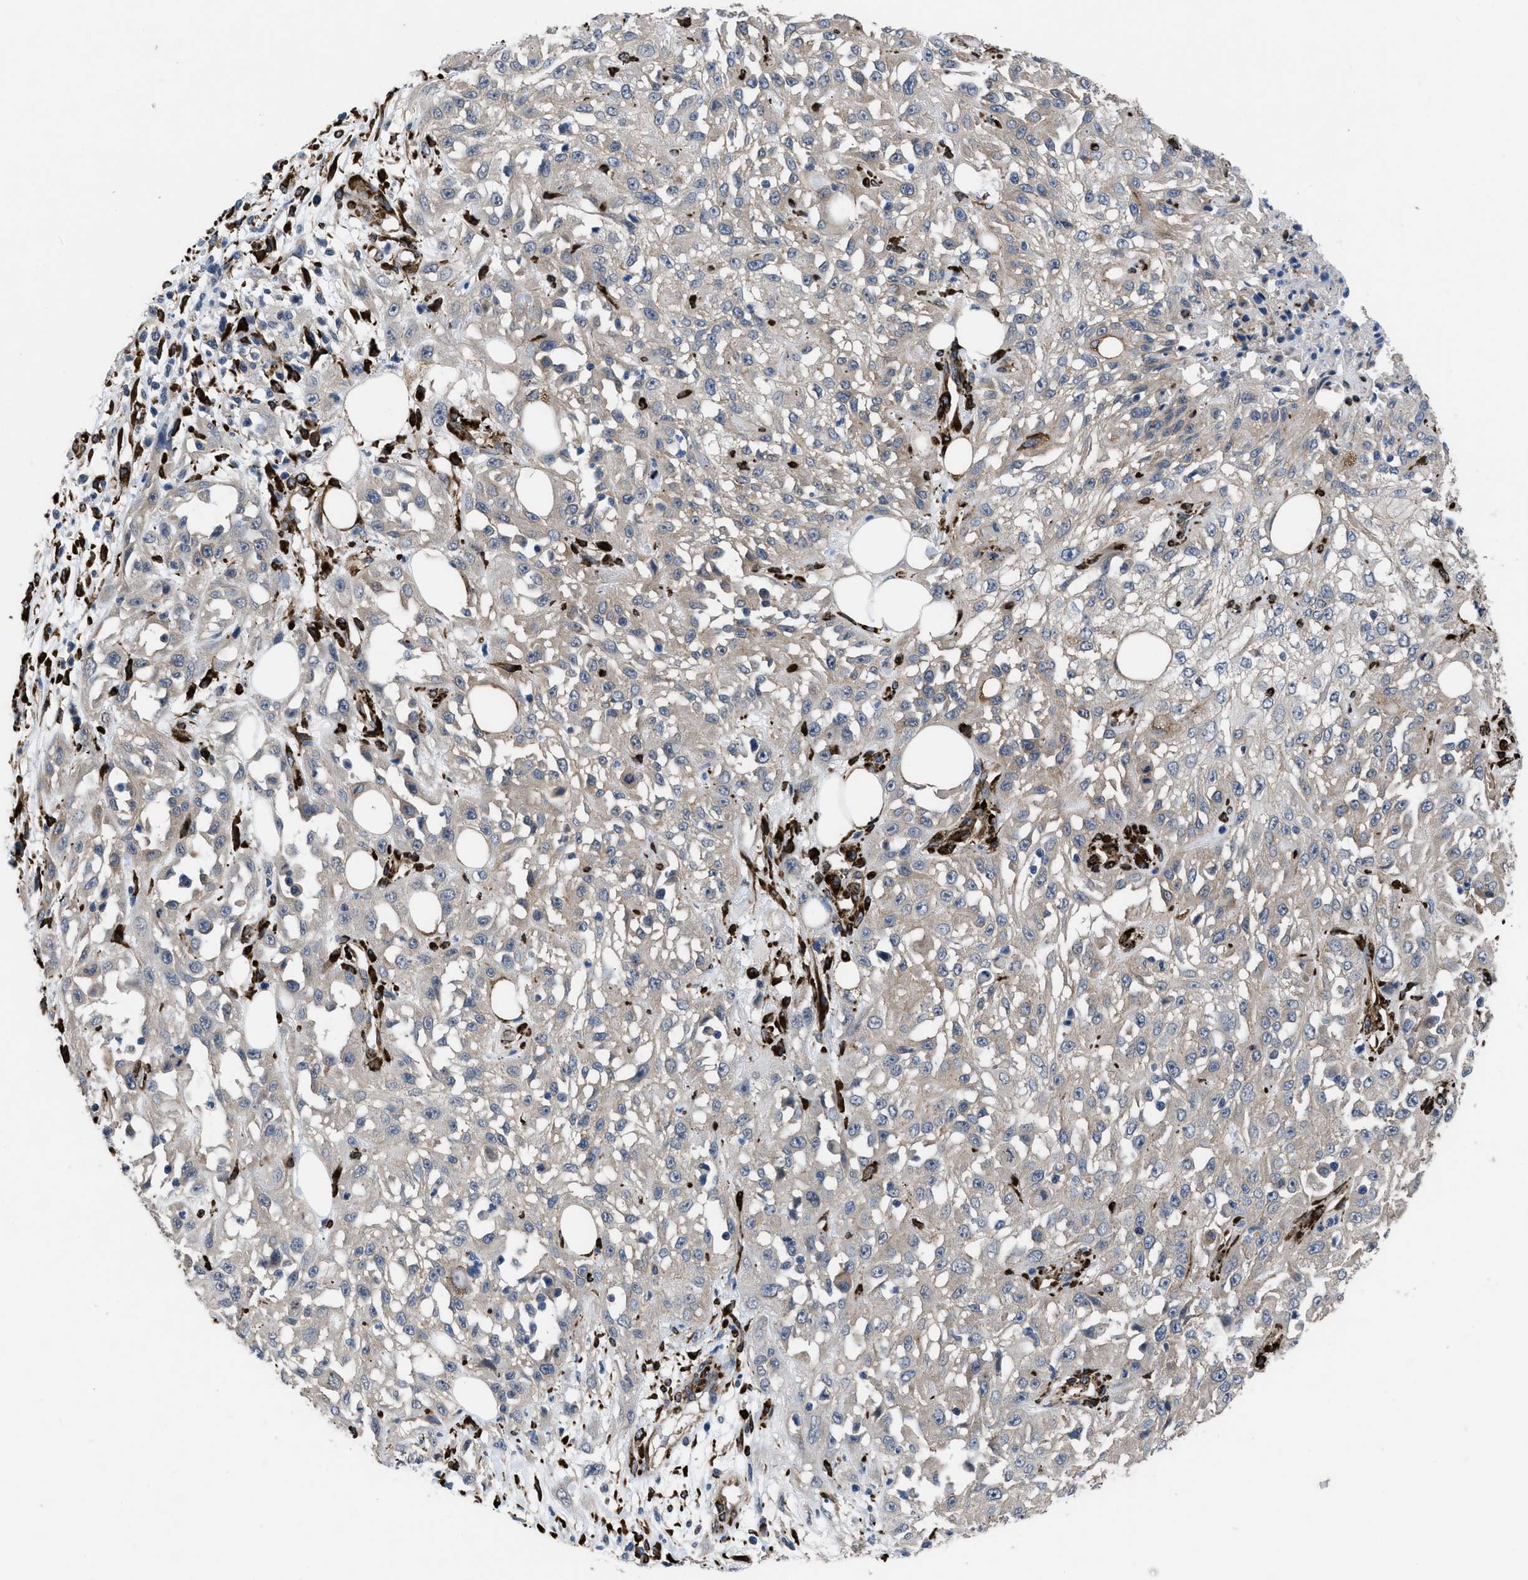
{"staining": {"intensity": "negative", "quantity": "none", "location": "none"}, "tissue": "skin cancer", "cell_type": "Tumor cells", "image_type": "cancer", "snomed": [{"axis": "morphology", "description": "Squamous cell carcinoma, NOS"}, {"axis": "morphology", "description": "Squamous cell carcinoma, metastatic, NOS"}, {"axis": "topography", "description": "Skin"}, {"axis": "topography", "description": "Lymph node"}], "caption": "A micrograph of human skin cancer is negative for staining in tumor cells.", "gene": "SQLE", "patient": {"sex": "male", "age": 75}}